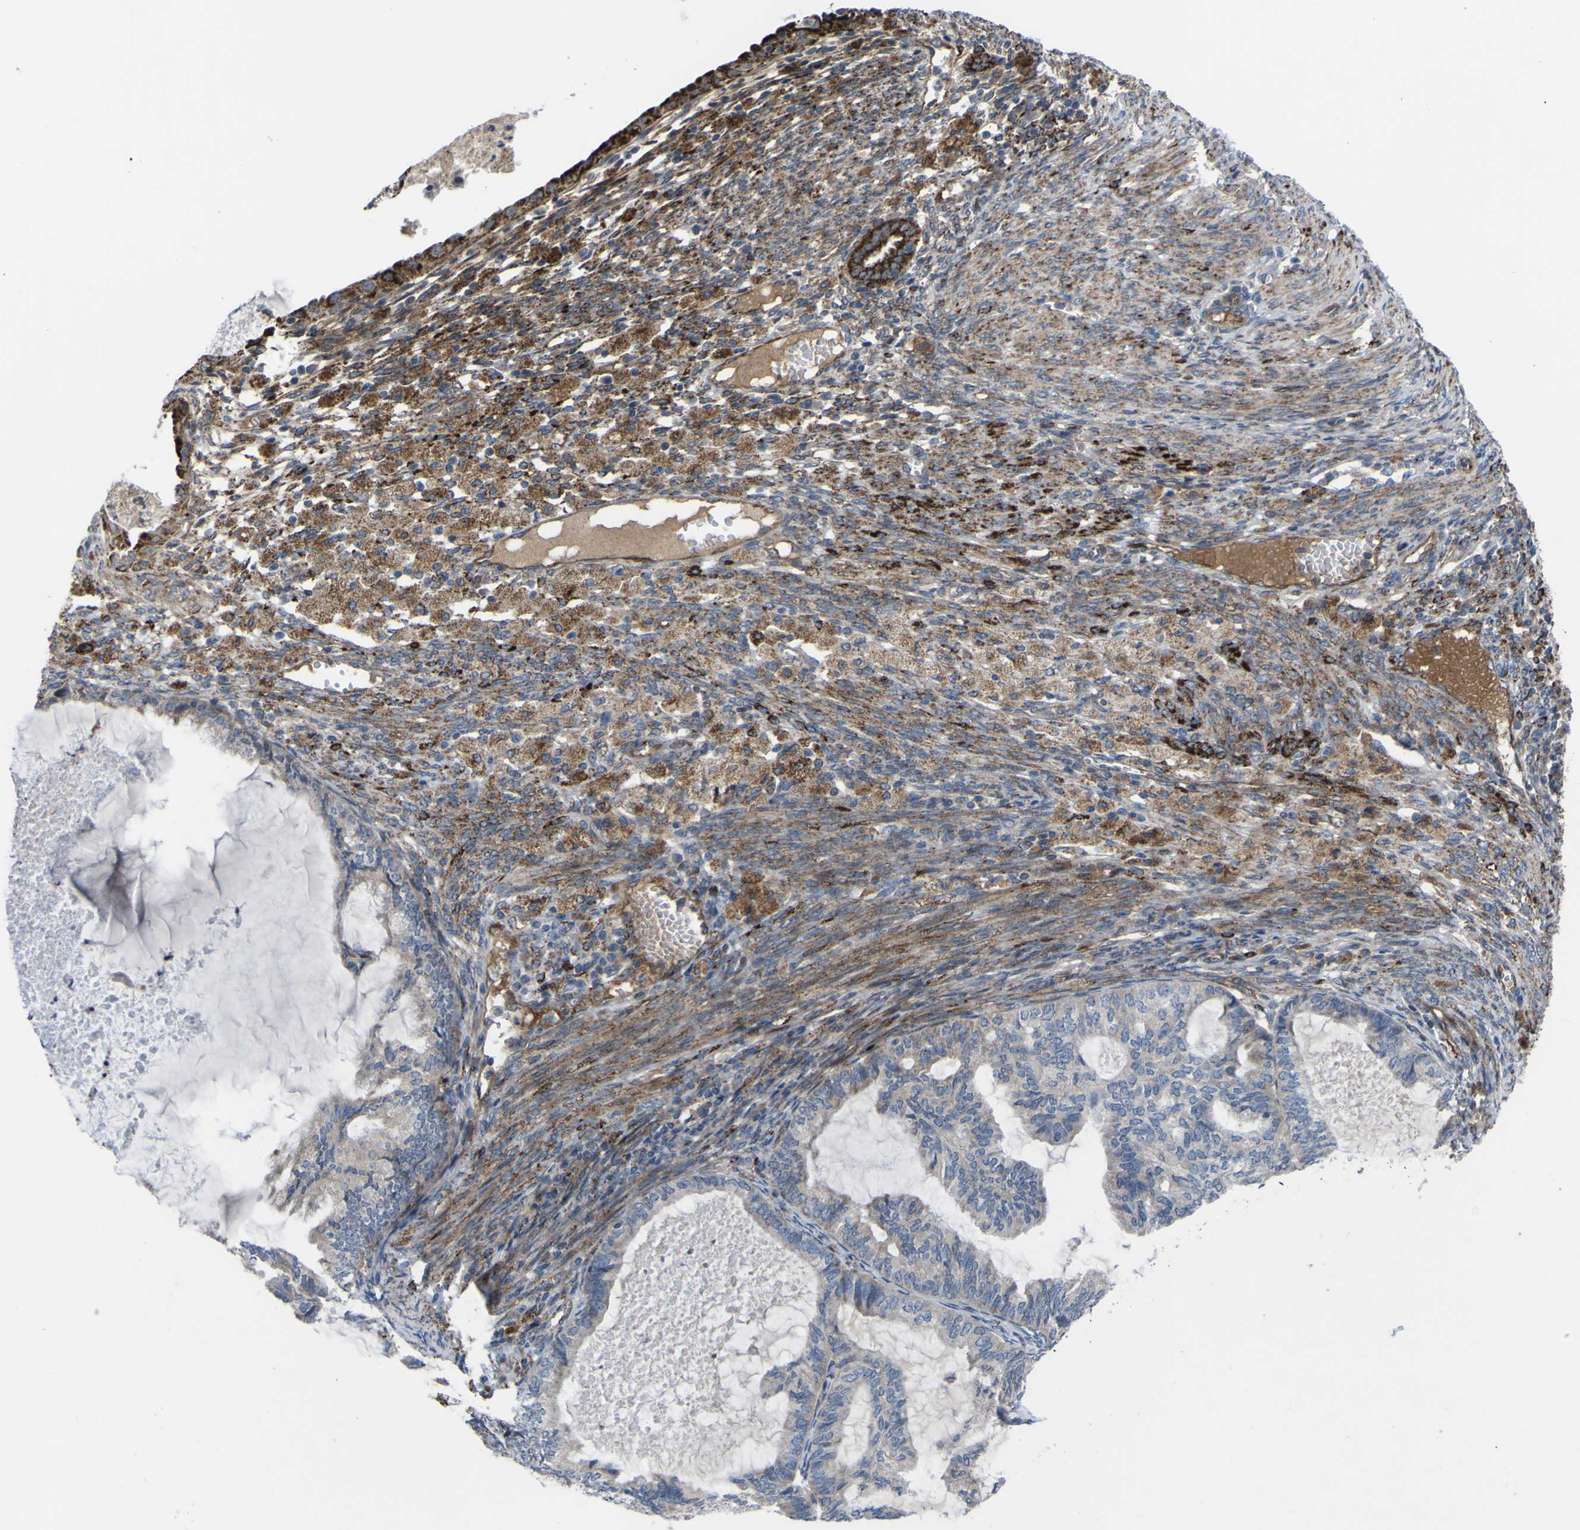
{"staining": {"intensity": "negative", "quantity": "none", "location": "none"}, "tissue": "cervical cancer", "cell_type": "Tumor cells", "image_type": "cancer", "snomed": [{"axis": "morphology", "description": "Normal tissue, NOS"}, {"axis": "morphology", "description": "Adenocarcinoma, NOS"}, {"axis": "topography", "description": "Cervix"}, {"axis": "topography", "description": "Endometrium"}], "caption": "Image shows no significant protein expression in tumor cells of cervical cancer (adenocarcinoma).", "gene": "GPLD1", "patient": {"sex": "female", "age": 86}}